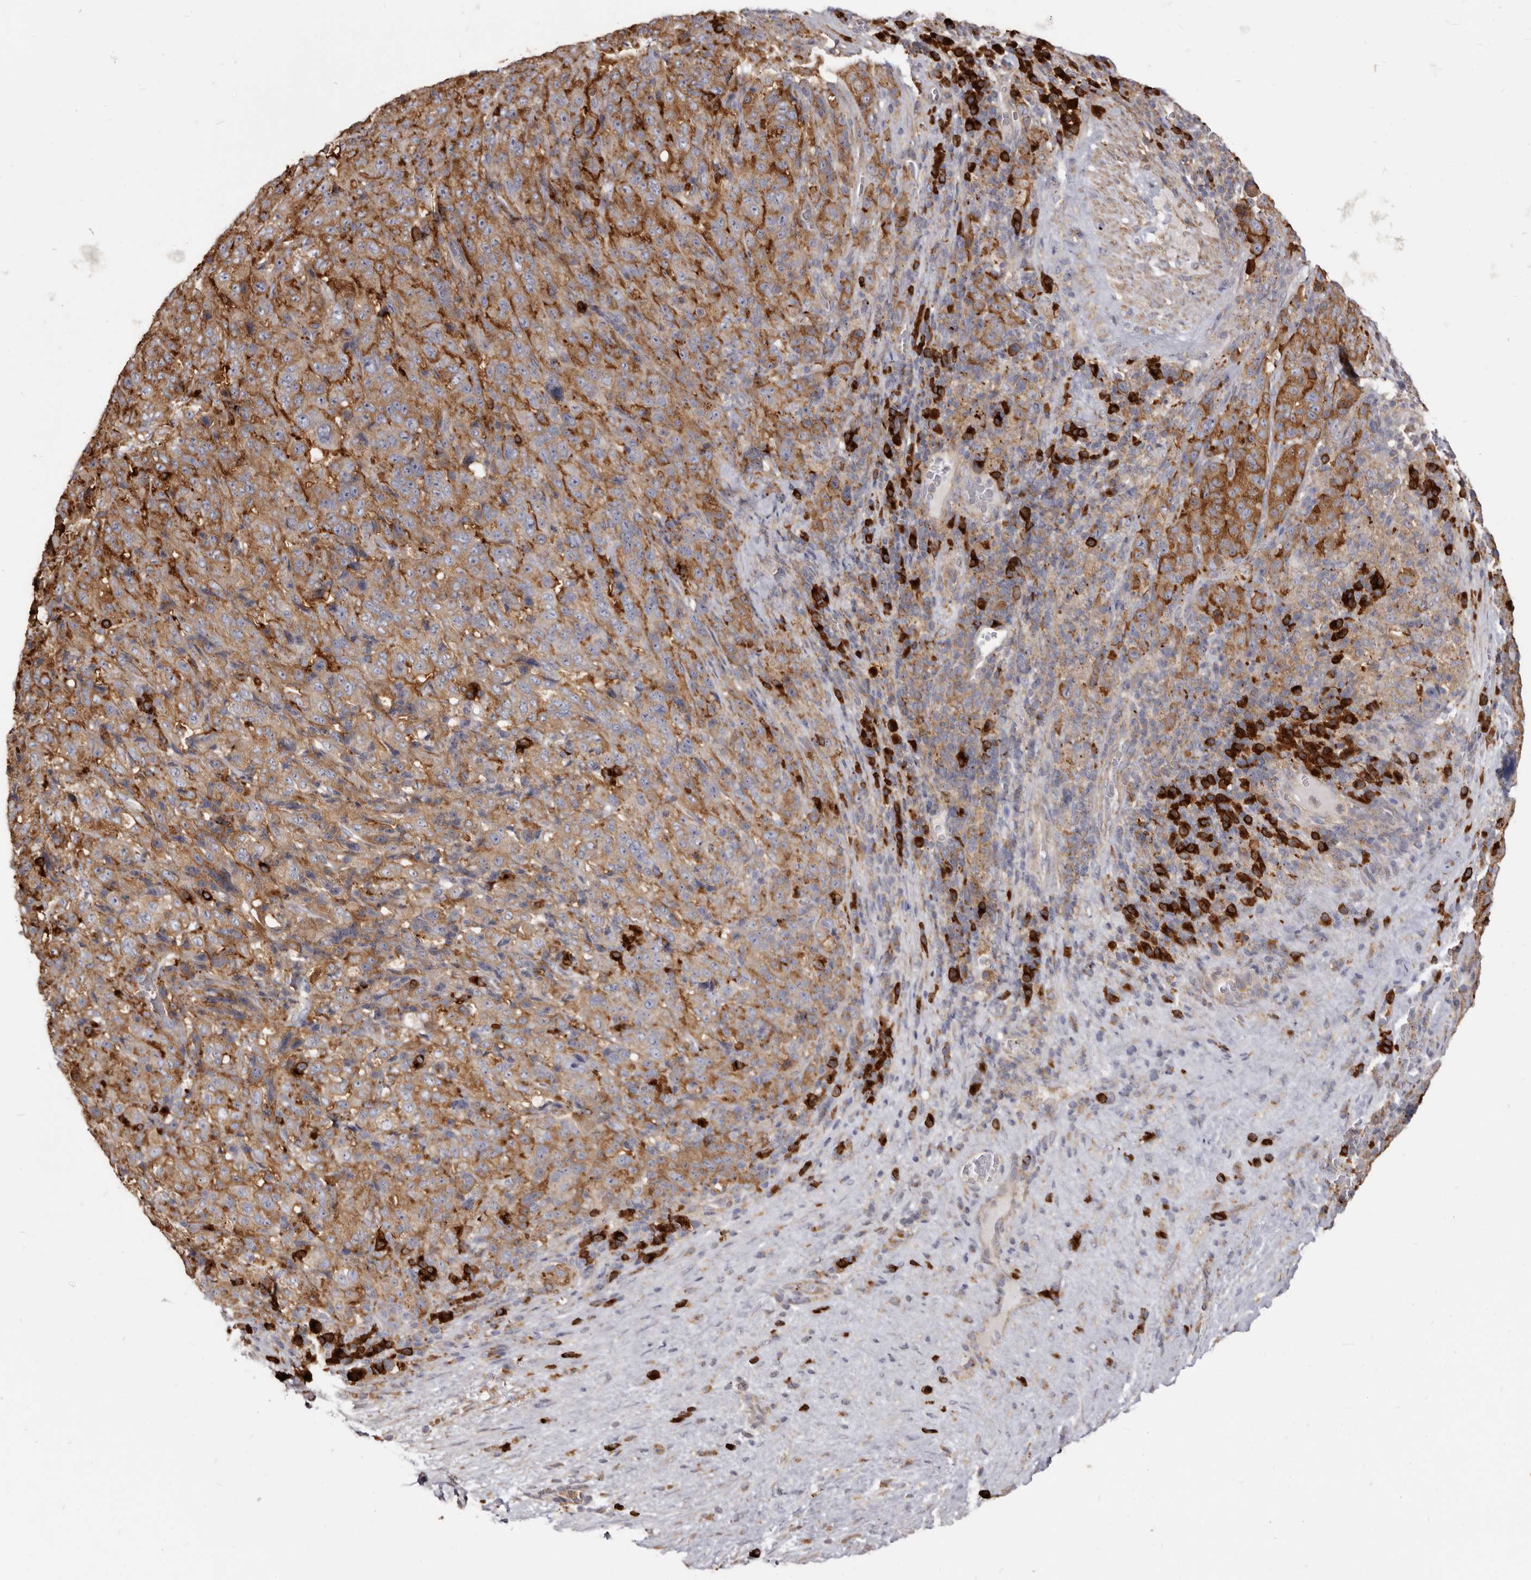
{"staining": {"intensity": "moderate", "quantity": ">75%", "location": "cytoplasmic/membranous"}, "tissue": "pancreatic cancer", "cell_type": "Tumor cells", "image_type": "cancer", "snomed": [{"axis": "morphology", "description": "Adenocarcinoma, NOS"}, {"axis": "topography", "description": "Pancreas"}], "caption": "This photomicrograph shows immunohistochemistry staining of human pancreatic adenocarcinoma, with medium moderate cytoplasmic/membranous expression in approximately >75% of tumor cells.", "gene": "TPD52", "patient": {"sex": "male", "age": 63}}